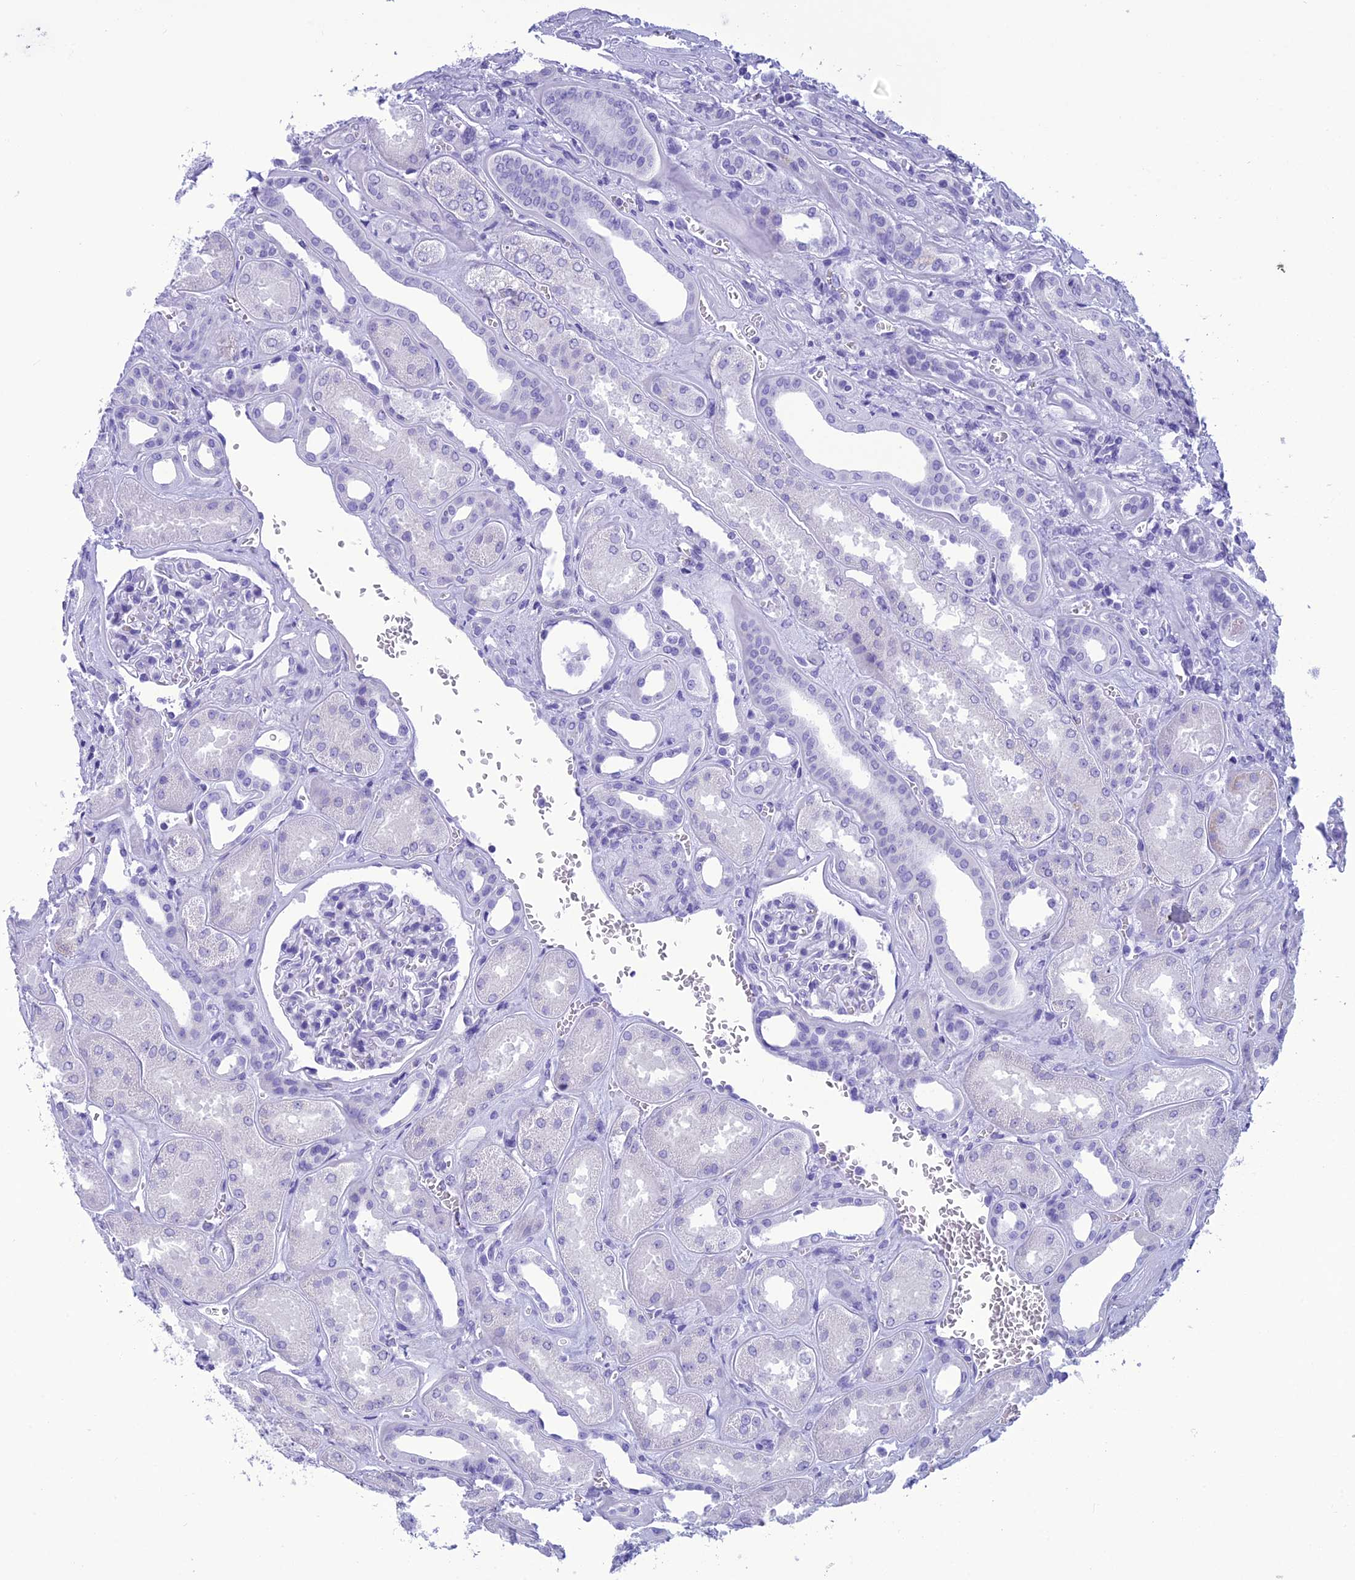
{"staining": {"intensity": "negative", "quantity": "none", "location": "none"}, "tissue": "kidney", "cell_type": "Cells in glomeruli", "image_type": "normal", "snomed": [{"axis": "morphology", "description": "Normal tissue, NOS"}, {"axis": "morphology", "description": "Adenocarcinoma, NOS"}, {"axis": "topography", "description": "Kidney"}], "caption": "IHC of normal human kidney exhibits no staining in cells in glomeruli. (DAB IHC visualized using brightfield microscopy, high magnification).", "gene": "TRAM1L1", "patient": {"sex": "female", "age": 68}}